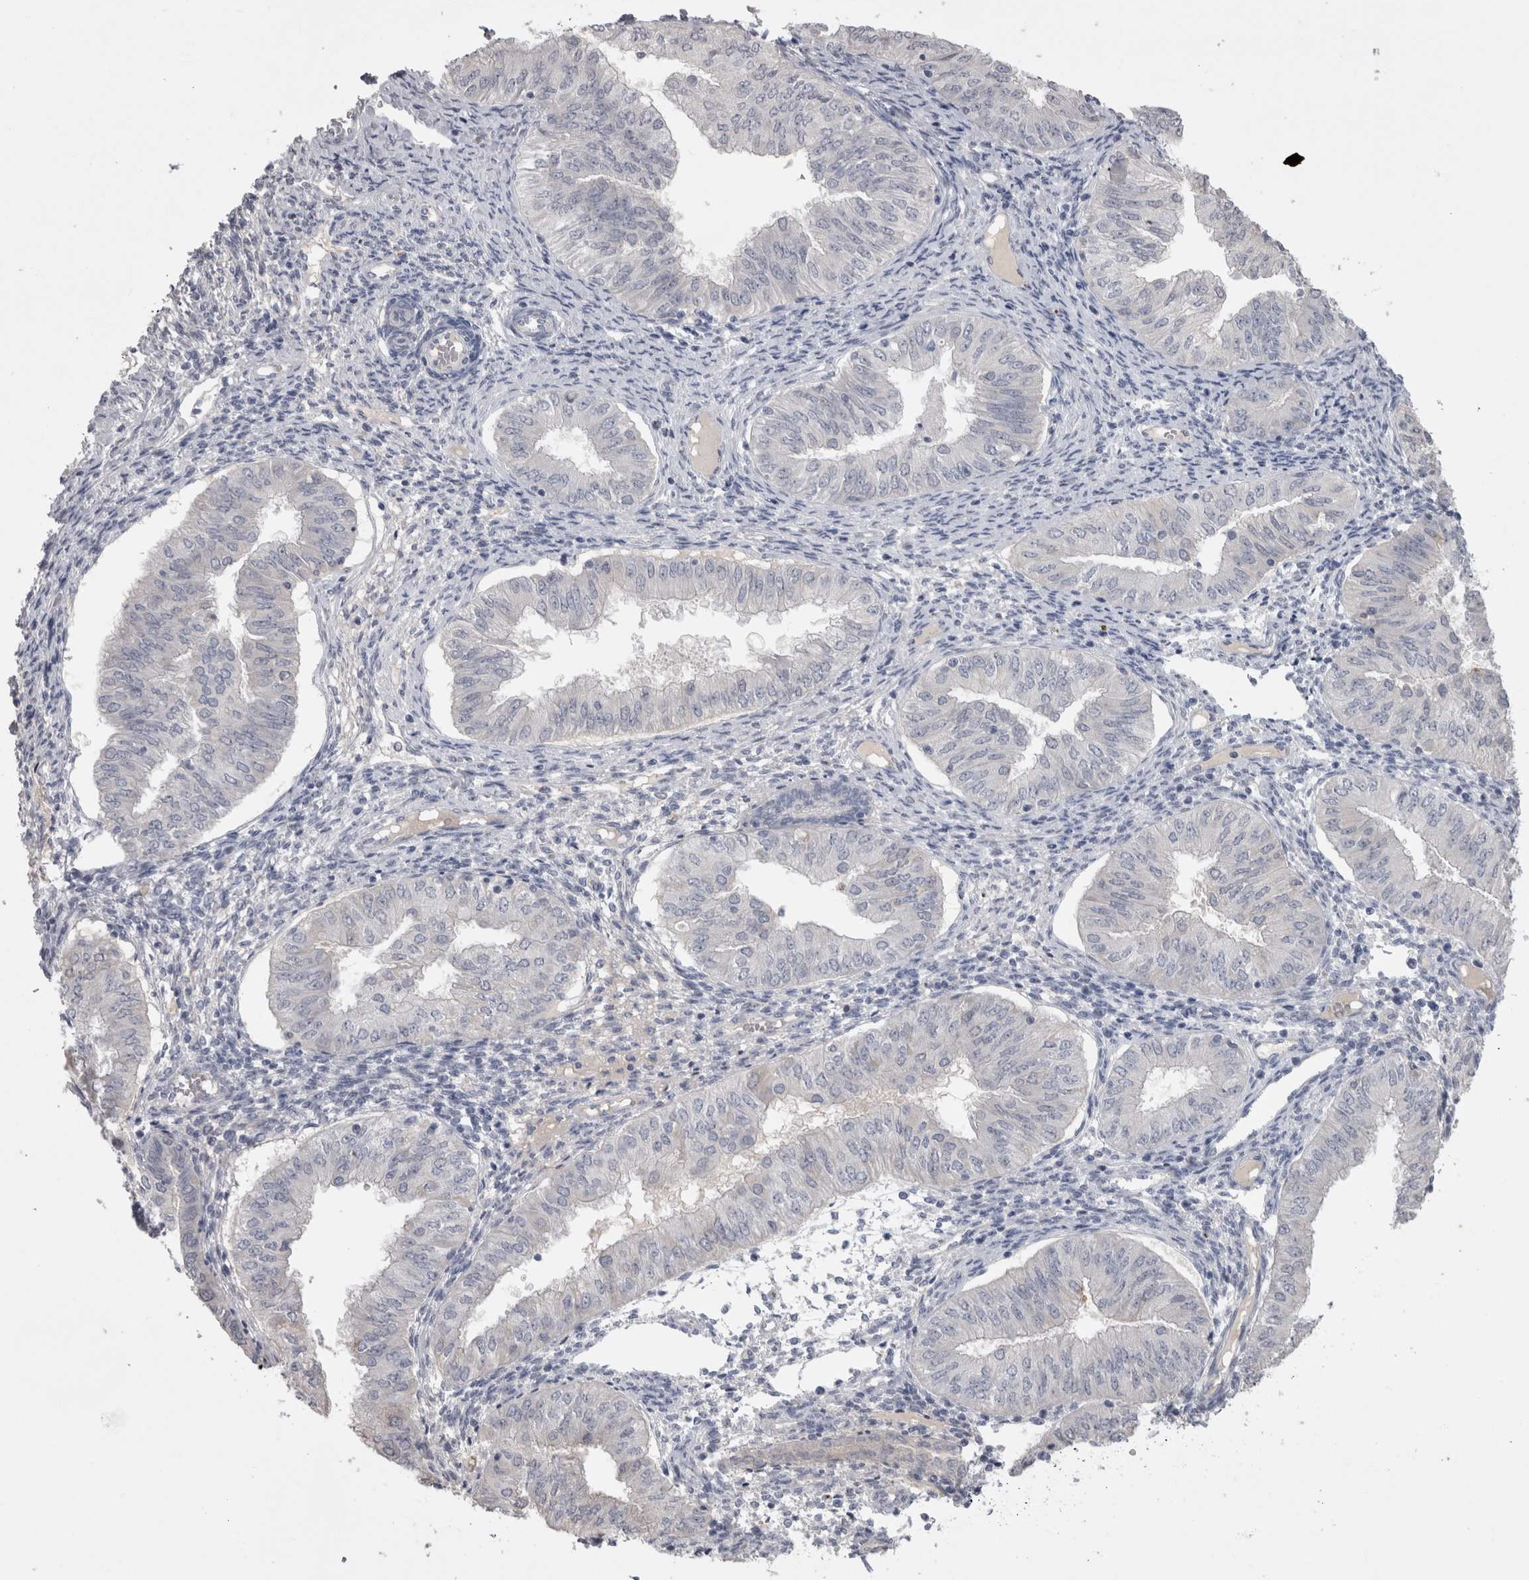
{"staining": {"intensity": "negative", "quantity": "none", "location": "none"}, "tissue": "endometrial cancer", "cell_type": "Tumor cells", "image_type": "cancer", "snomed": [{"axis": "morphology", "description": "Normal tissue, NOS"}, {"axis": "morphology", "description": "Adenocarcinoma, NOS"}, {"axis": "topography", "description": "Endometrium"}], "caption": "Immunohistochemistry photomicrograph of neoplastic tissue: human endometrial adenocarcinoma stained with DAB (3,3'-diaminobenzidine) demonstrates no significant protein staining in tumor cells.", "gene": "ADAM2", "patient": {"sex": "female", "age": 53}}